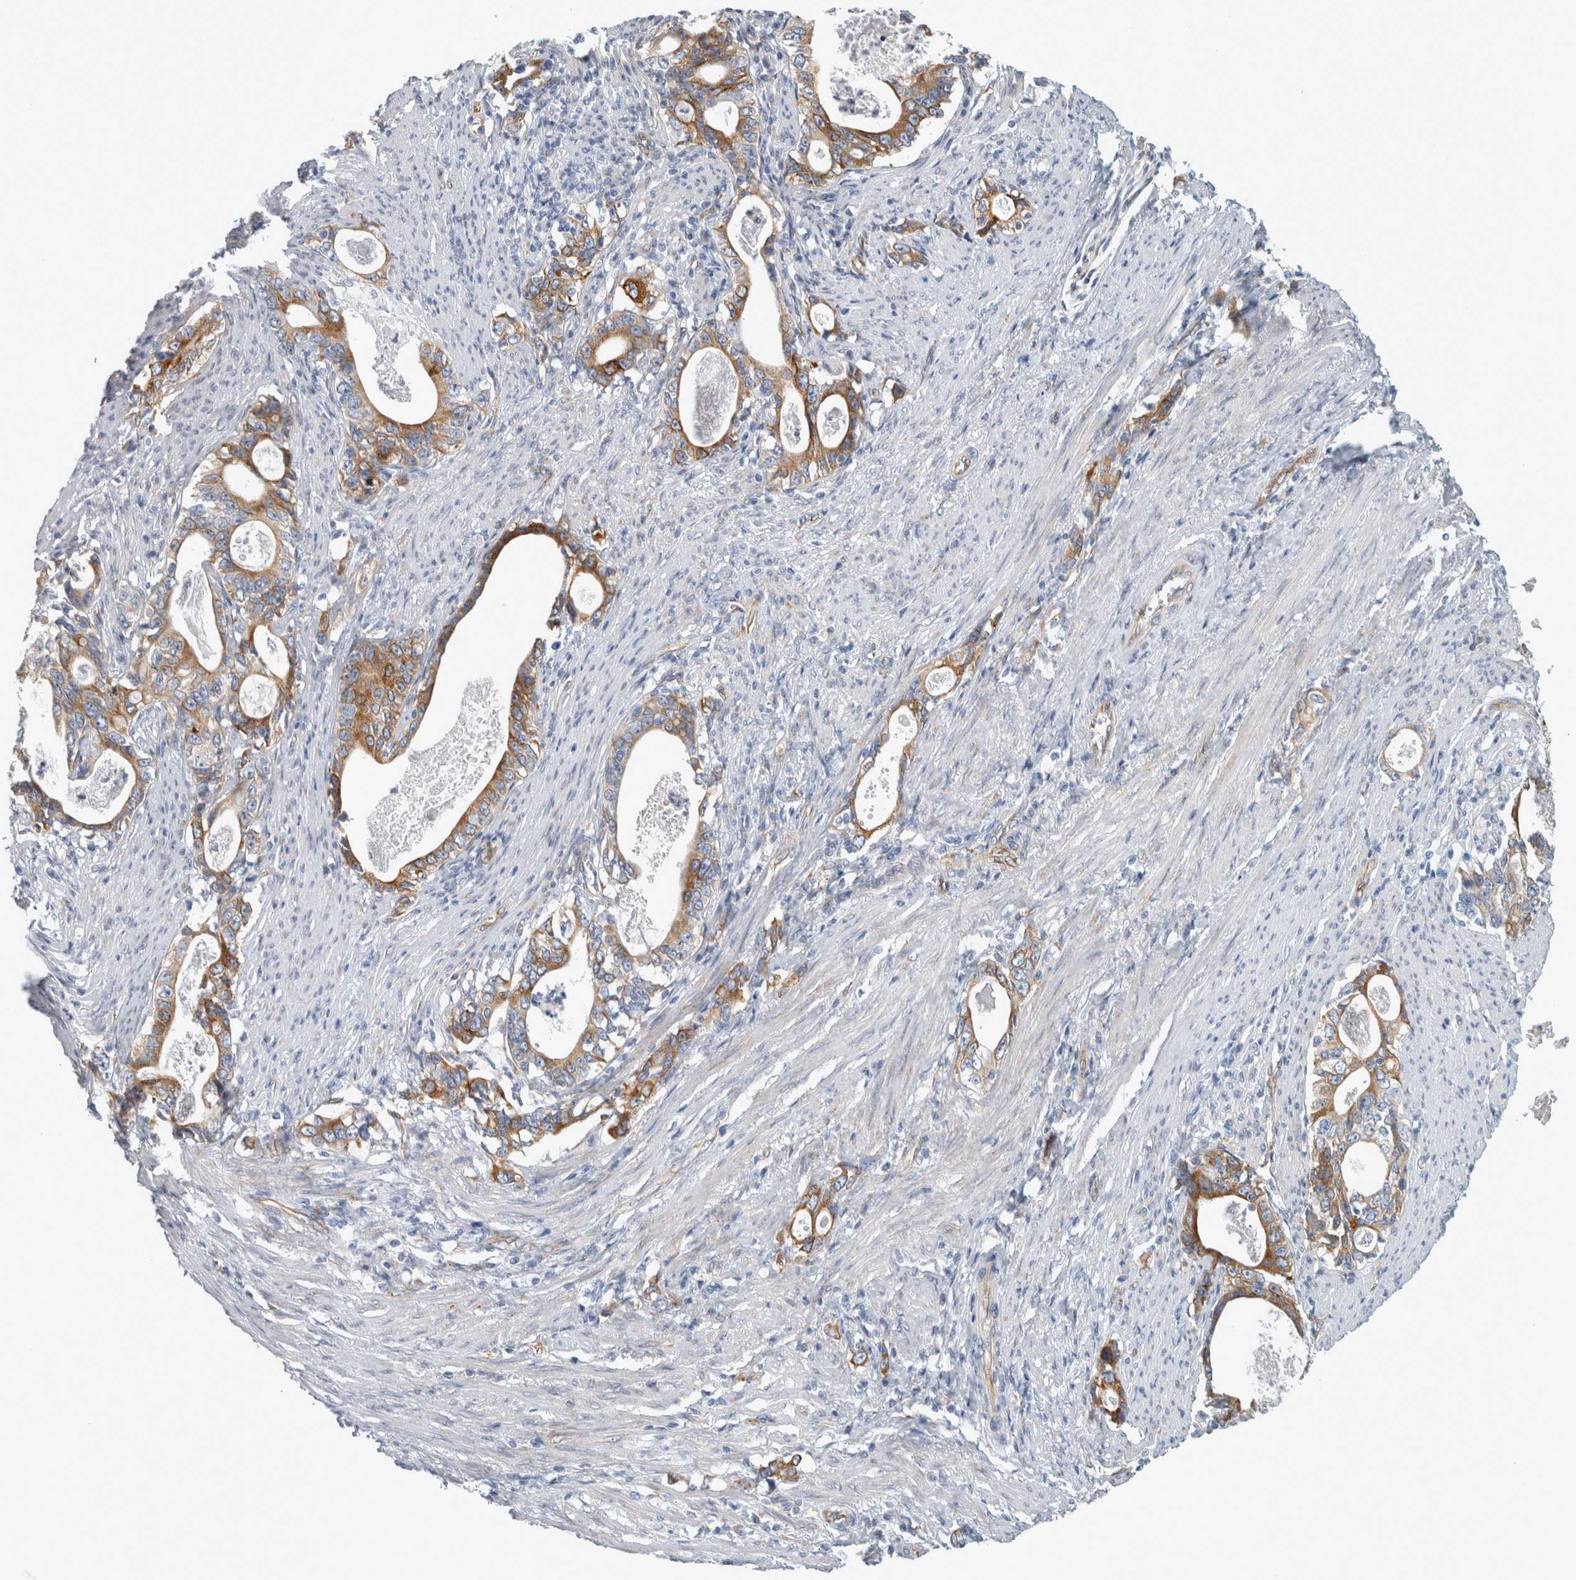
{"staining": {"intensity": "moderate", "quantity": ">75%", "location": "cytoplasmic/membranous"}, "tissue": "stomach cancer", "cell_type": "Tumor cells", "image_type": "cancer", "snomed": [{"axis": "morphology", "description": "Adenocarcinoma, NOS"}, {"axis": "topography", "description": "Stomach, lower"}], "caption": "Tumor cells display medium levels of moderate cytoplasmic/membranous expression in about >75% of cells in stomach cancer.", "gene": "B3GNT3", "patient": {"sex": "female", "age": 72}}